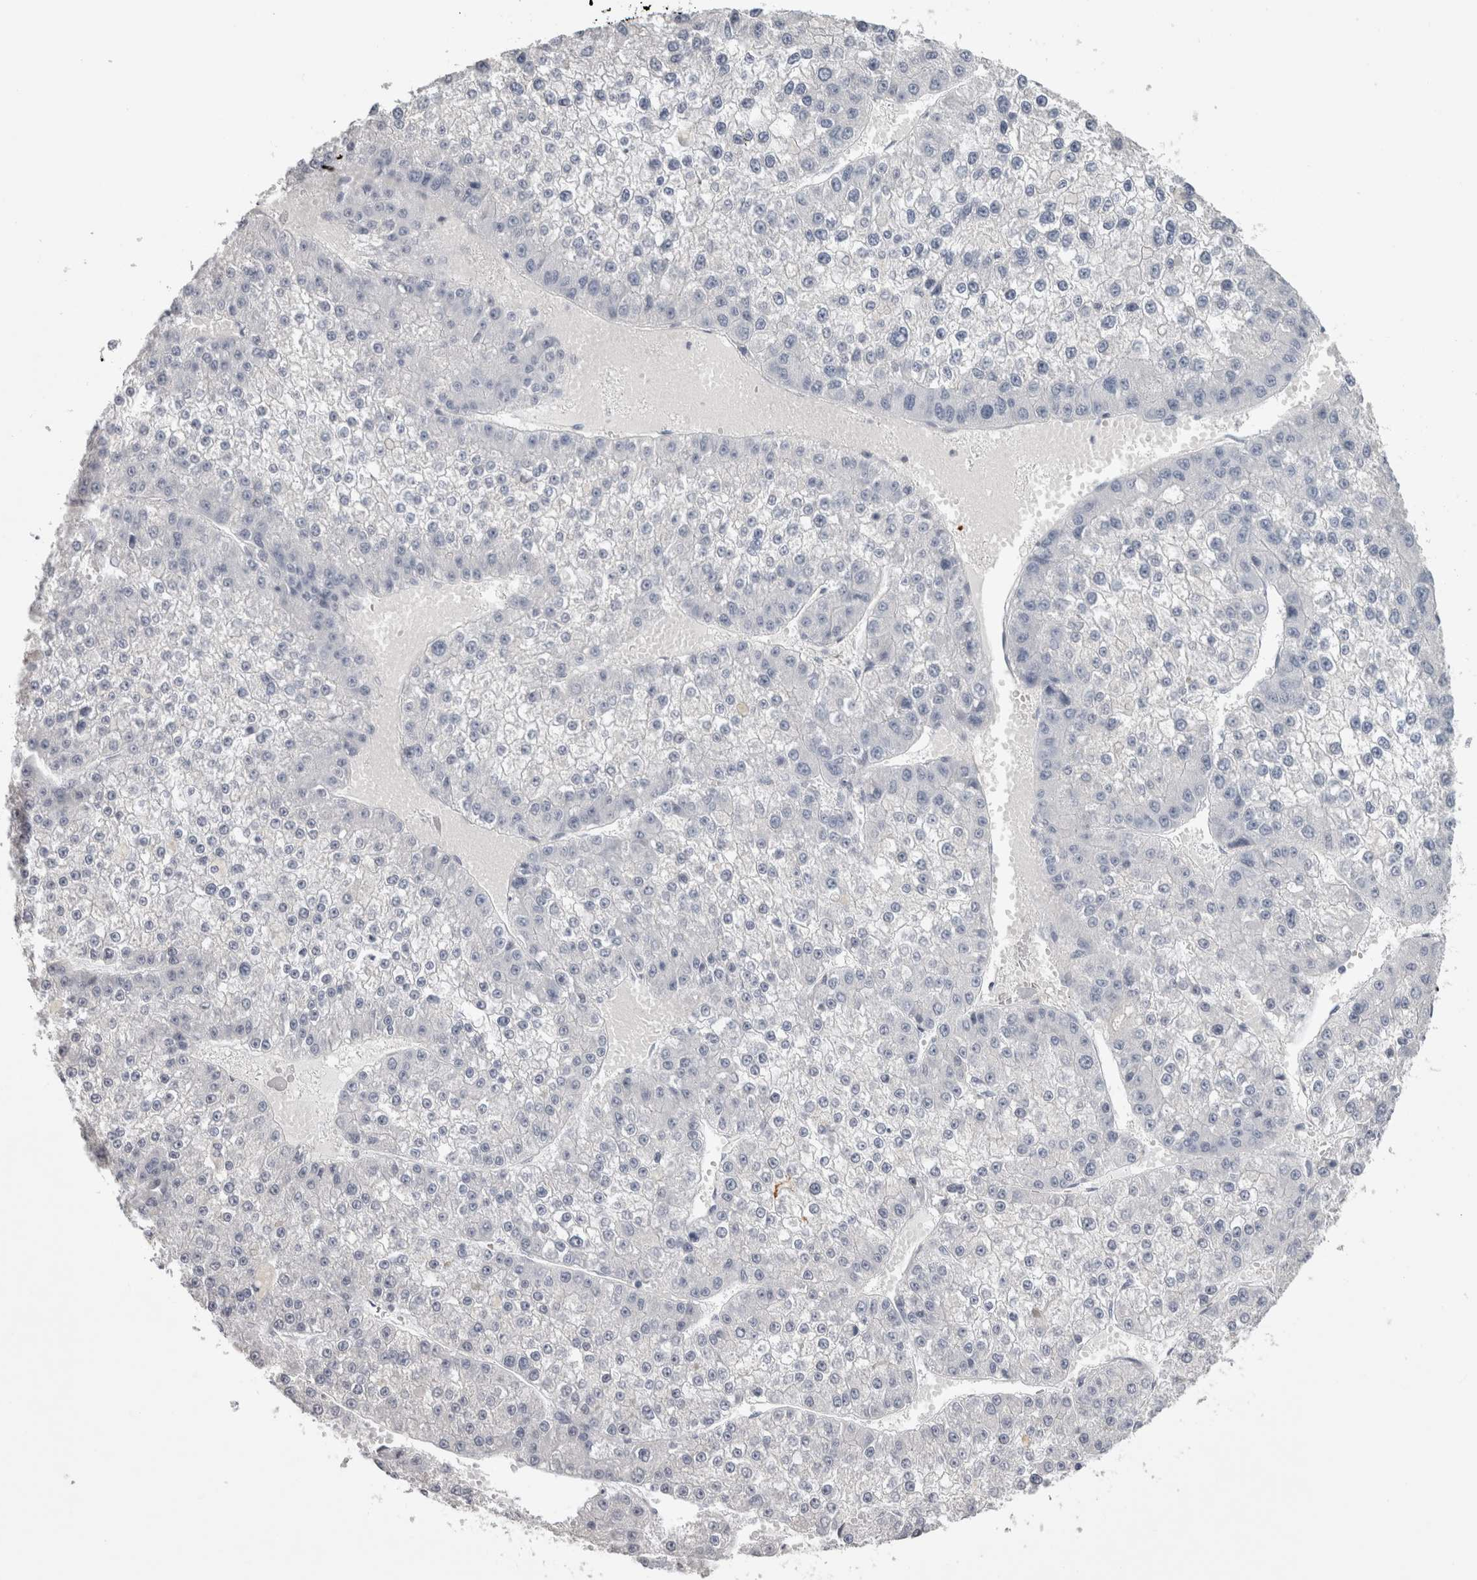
{"staining": {"intensity": "negative", "quantity": "none", "location": "none"}, "tissue": "liver cancer", "cell_type": "Tumor cells", "image_type": "cancer", "snomed": [{"axis": "morphology", "description": "Carcinoma, Hepatocellular, NOS"}, {"axis": "topography", "description": "Liver"}], "caption": "Immunohistochemistry photomicrograph of liver cancer (hepatocellular carcinoma) stained for a protein (brown), which exhibits no expression in tumor cells. (DAB IHC visualized using brightfield microscopy, high magnification).", "gene": "ADAM2", "patient": {"sex": "female", "age": 73}}